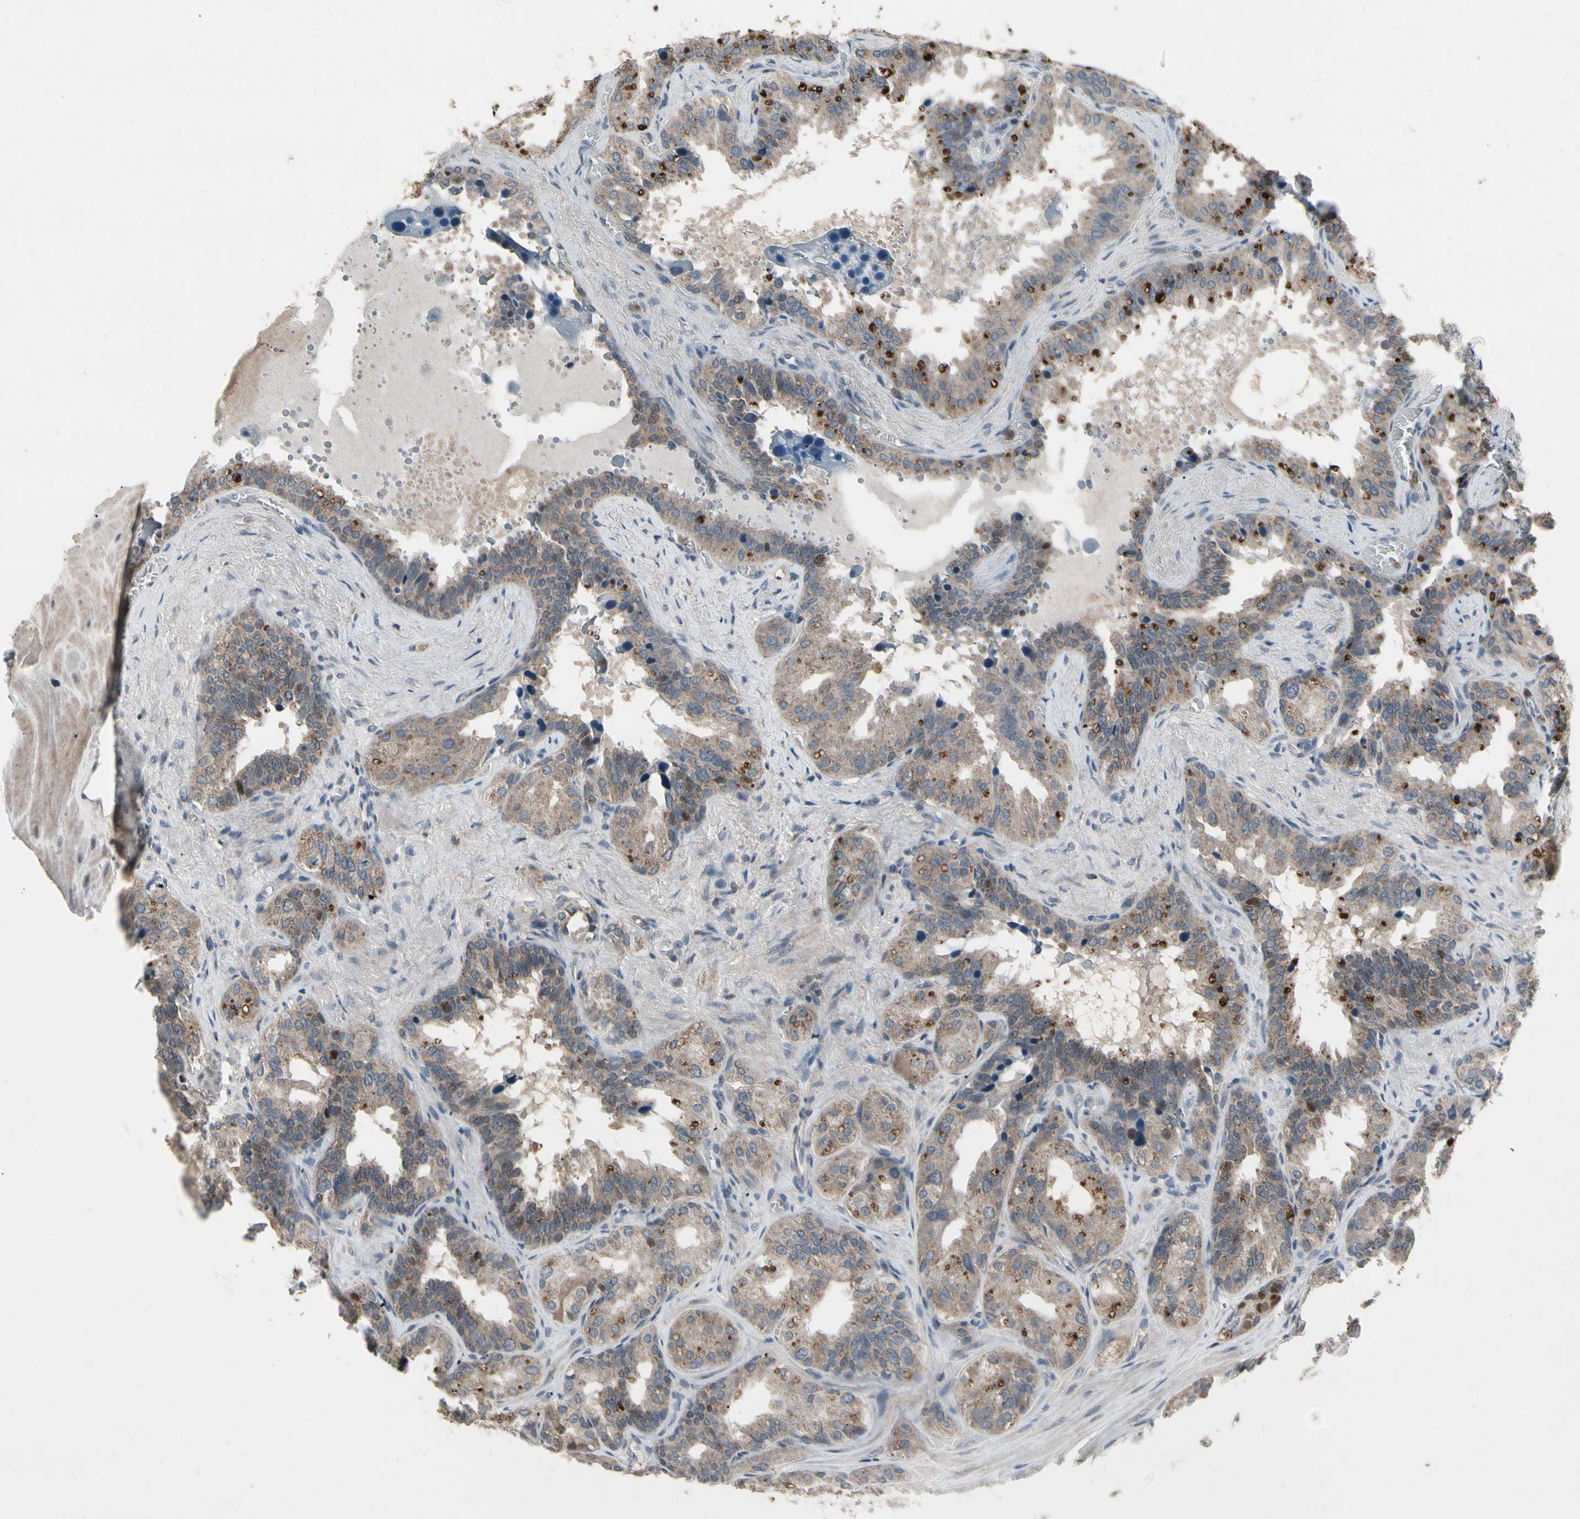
{"staining": {"intensity": "moderate", "quantity": ">75%", "location": "cytoplasmic/membranous"}, "tissue": "seminal vesicle", "cell_type": "Glandular cells", "image_type": "normal", "snomed": [{"axis": "morphology", "description": "Normal tissue, NOS"}, {"axis": "topography", "description": "Prostate"}, {"axis": "topography", "description": "Seminal veicle"}], "caption": "DAB immunohistochemical staining of normal seminal vesicle shows moderate cytoplasmic/membranous protein staining in approximately >75% of glandular cells.", "gene": "NMI", "patient": {"sex": "male", "age": 51}}